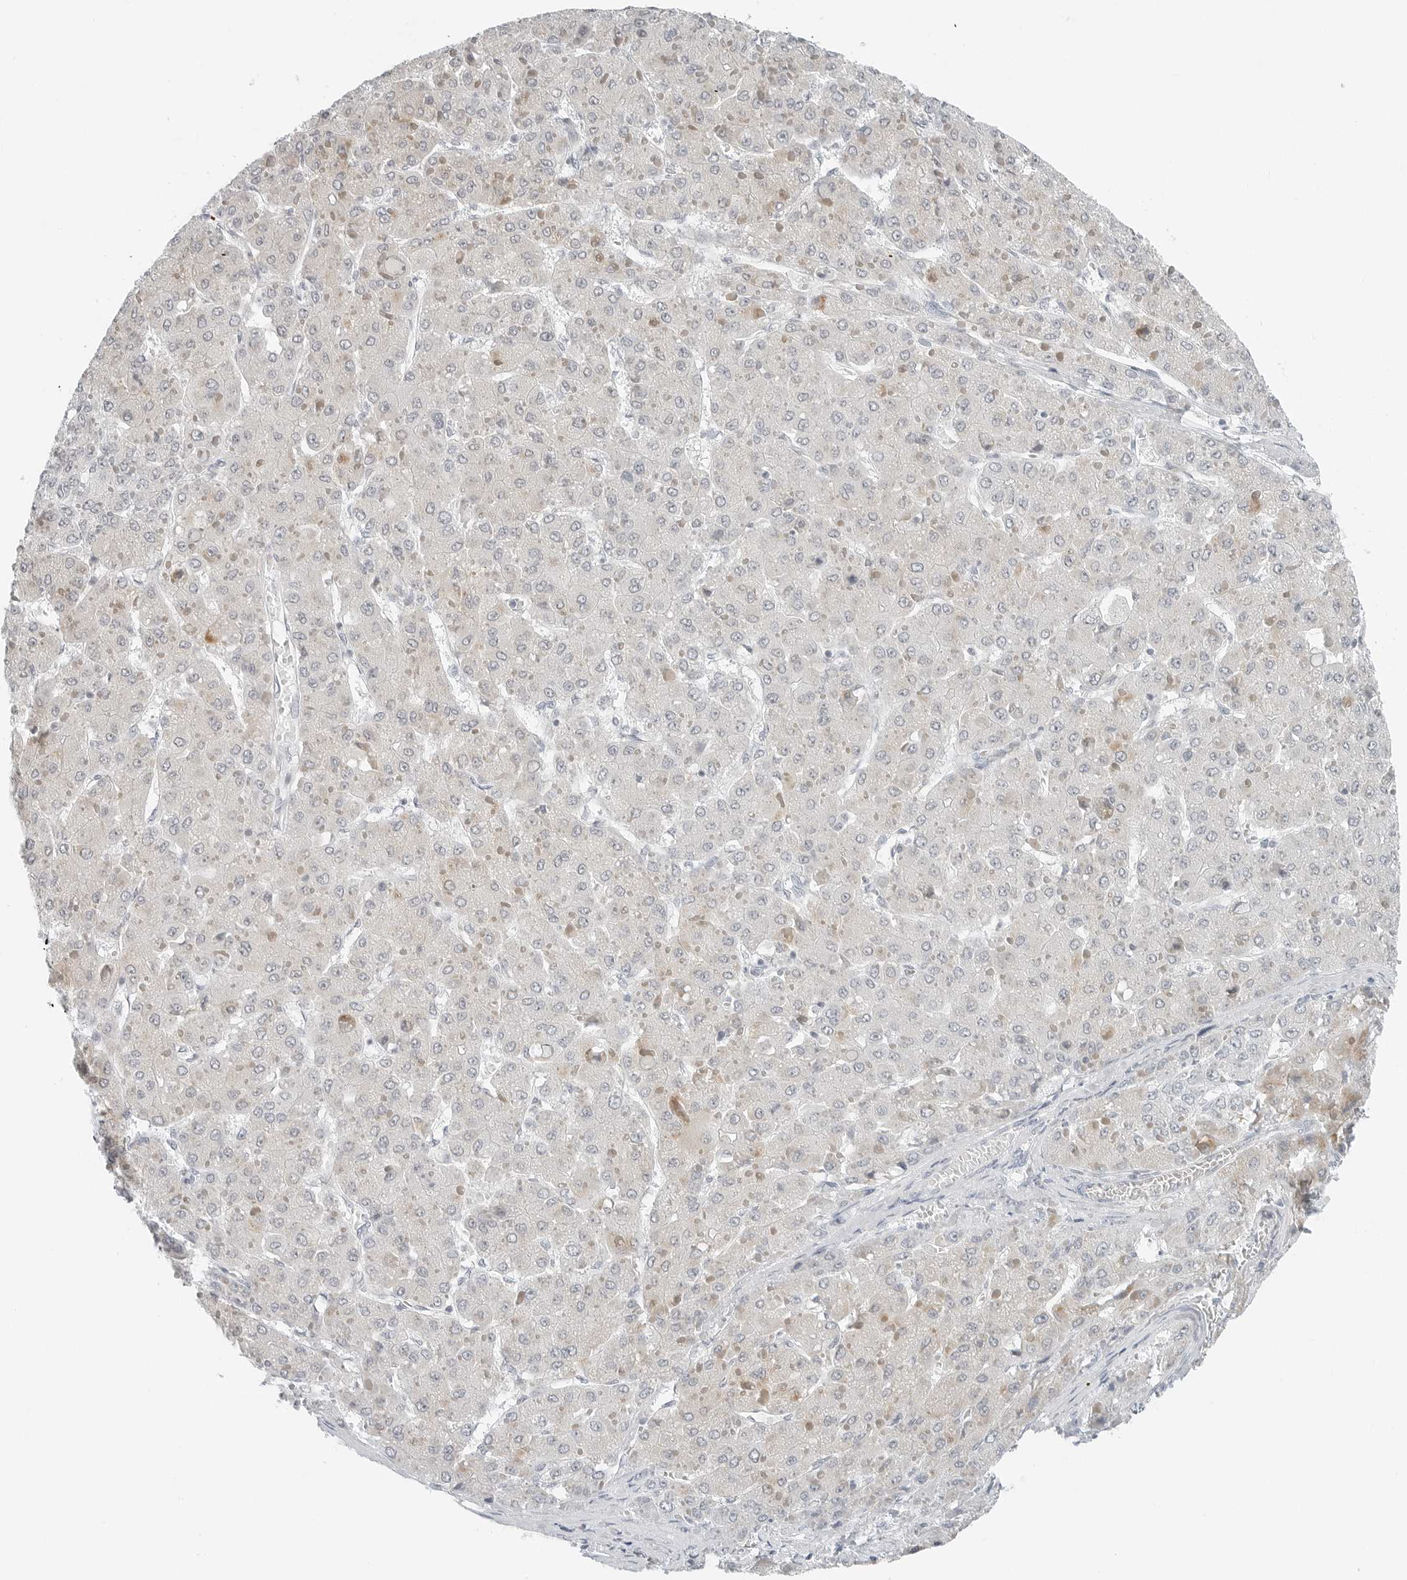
{"staining": {"intensity": "negative", "quantity": "none", "location": "none"}, "tissue": "liver cancer", "cell_type": "Tumor cells", "image_type": "cancer", "snomed": [{"axis": "morphology", "description": "Carcinoma, Hepatocellular, NOS"}, {"axis": "topography", "description": "Liver"}], "caption": "An image of human hepatocellular carcinoma (liver) is negative for staining in tumor cells. Brightfield microscopy of immunohistochemistry (IHC) stained with DAB (brown) and hematoxylin (blue), captured at high magnification.", "gene": "XIRP1", "patient": {"sex": "female", "age": 73}}